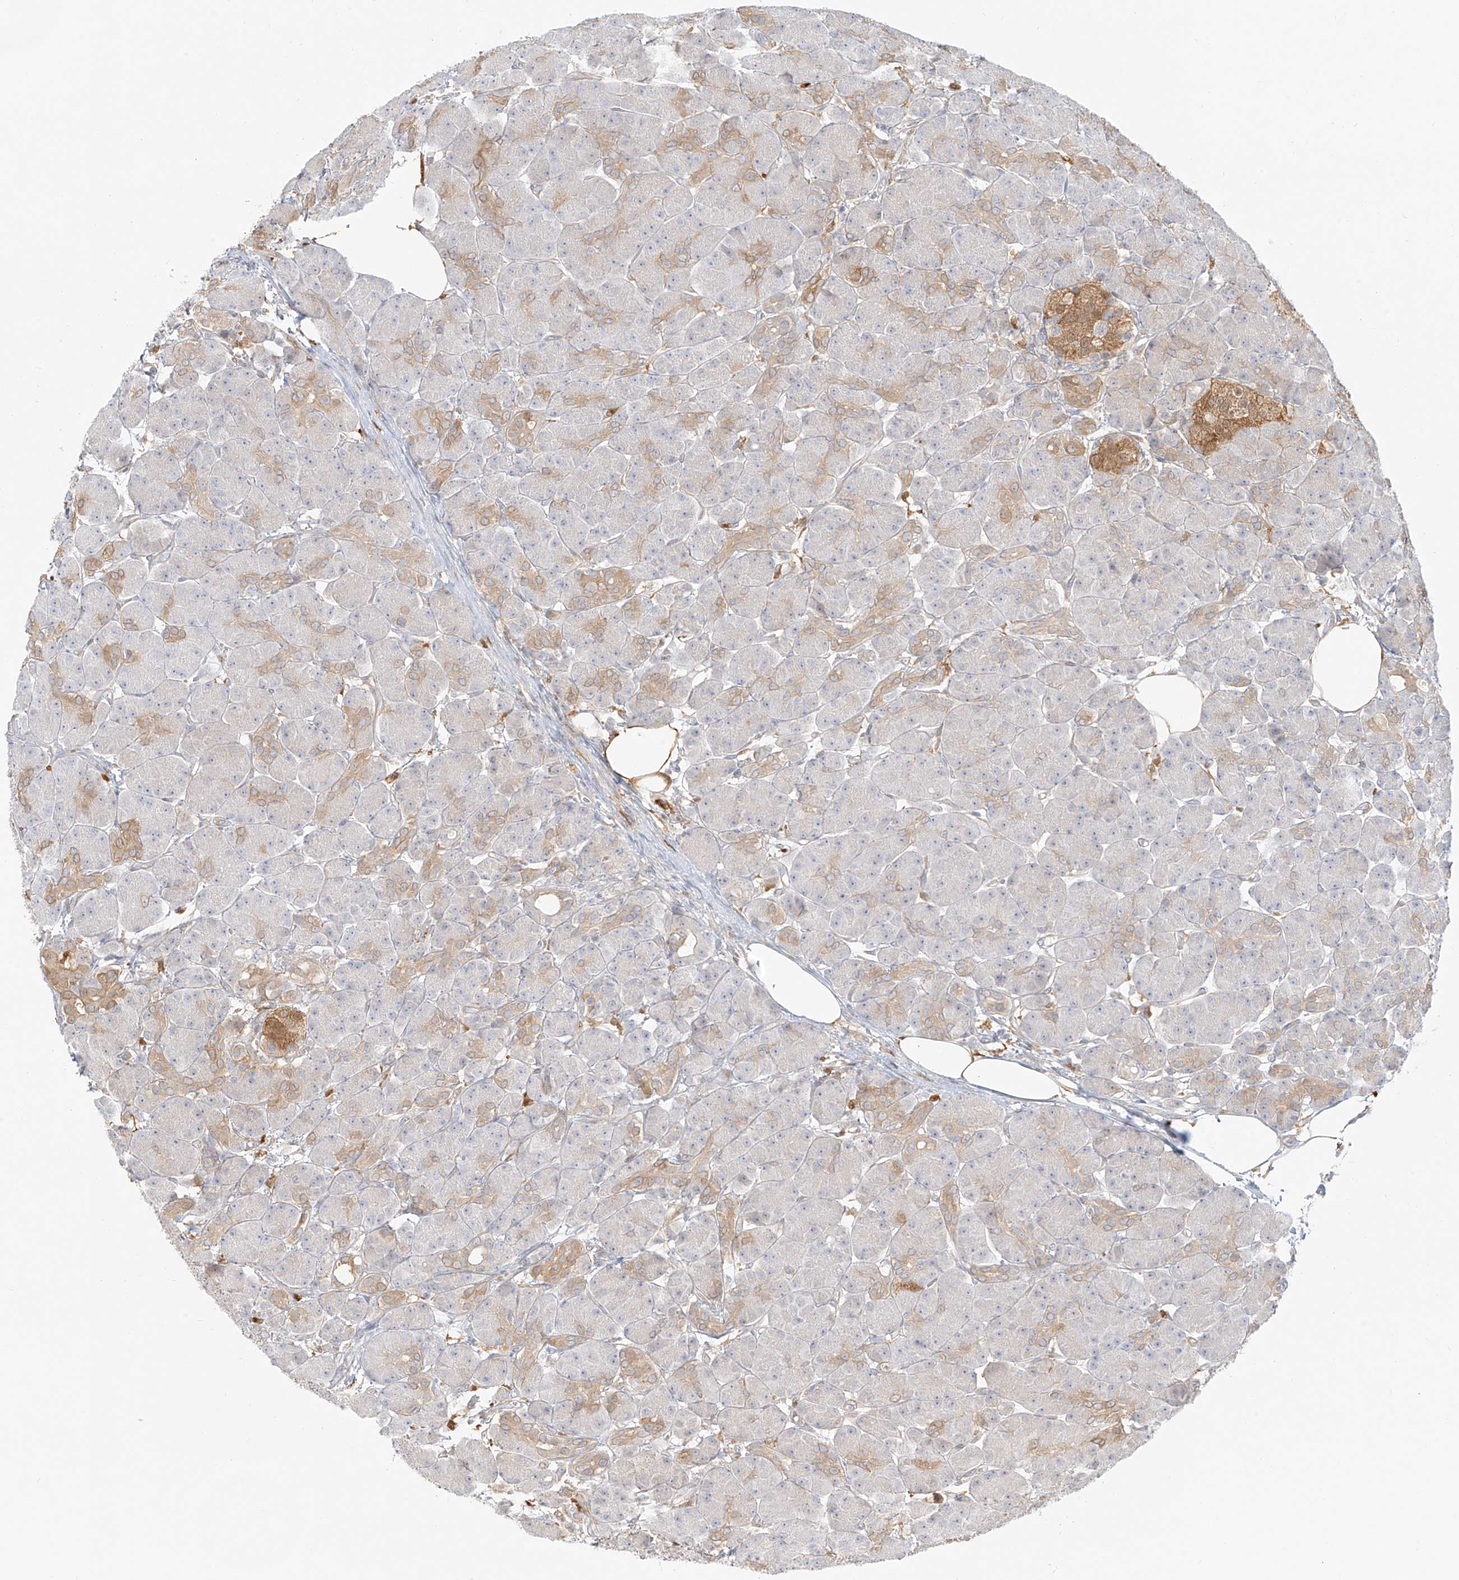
{"staining": {"intensity": "moderate", "quantity": "<25%", "location": "cytoplasmic/membranous"}, "tissue": "pancreas", "cell_type": "Exocrine glandular cells", "image_type": "normal", "snomed": [{"axis": "morphology", "description": "Normal tissue, NOS"}, {"axis": "topography", "description": "Pancreas"}], "caption": "Protein staining shows moderate cytoplasmic/membranous staining in approximately <25% of exocrine glandular cells in unremarkable pancreas. The staining is performed using DAB brown chromogen to label protein expression. The nuclei are counter-stained blue using hematoxylin.", "gene": "UPK1B", "patient": {"sex": "male", "age": 63}}